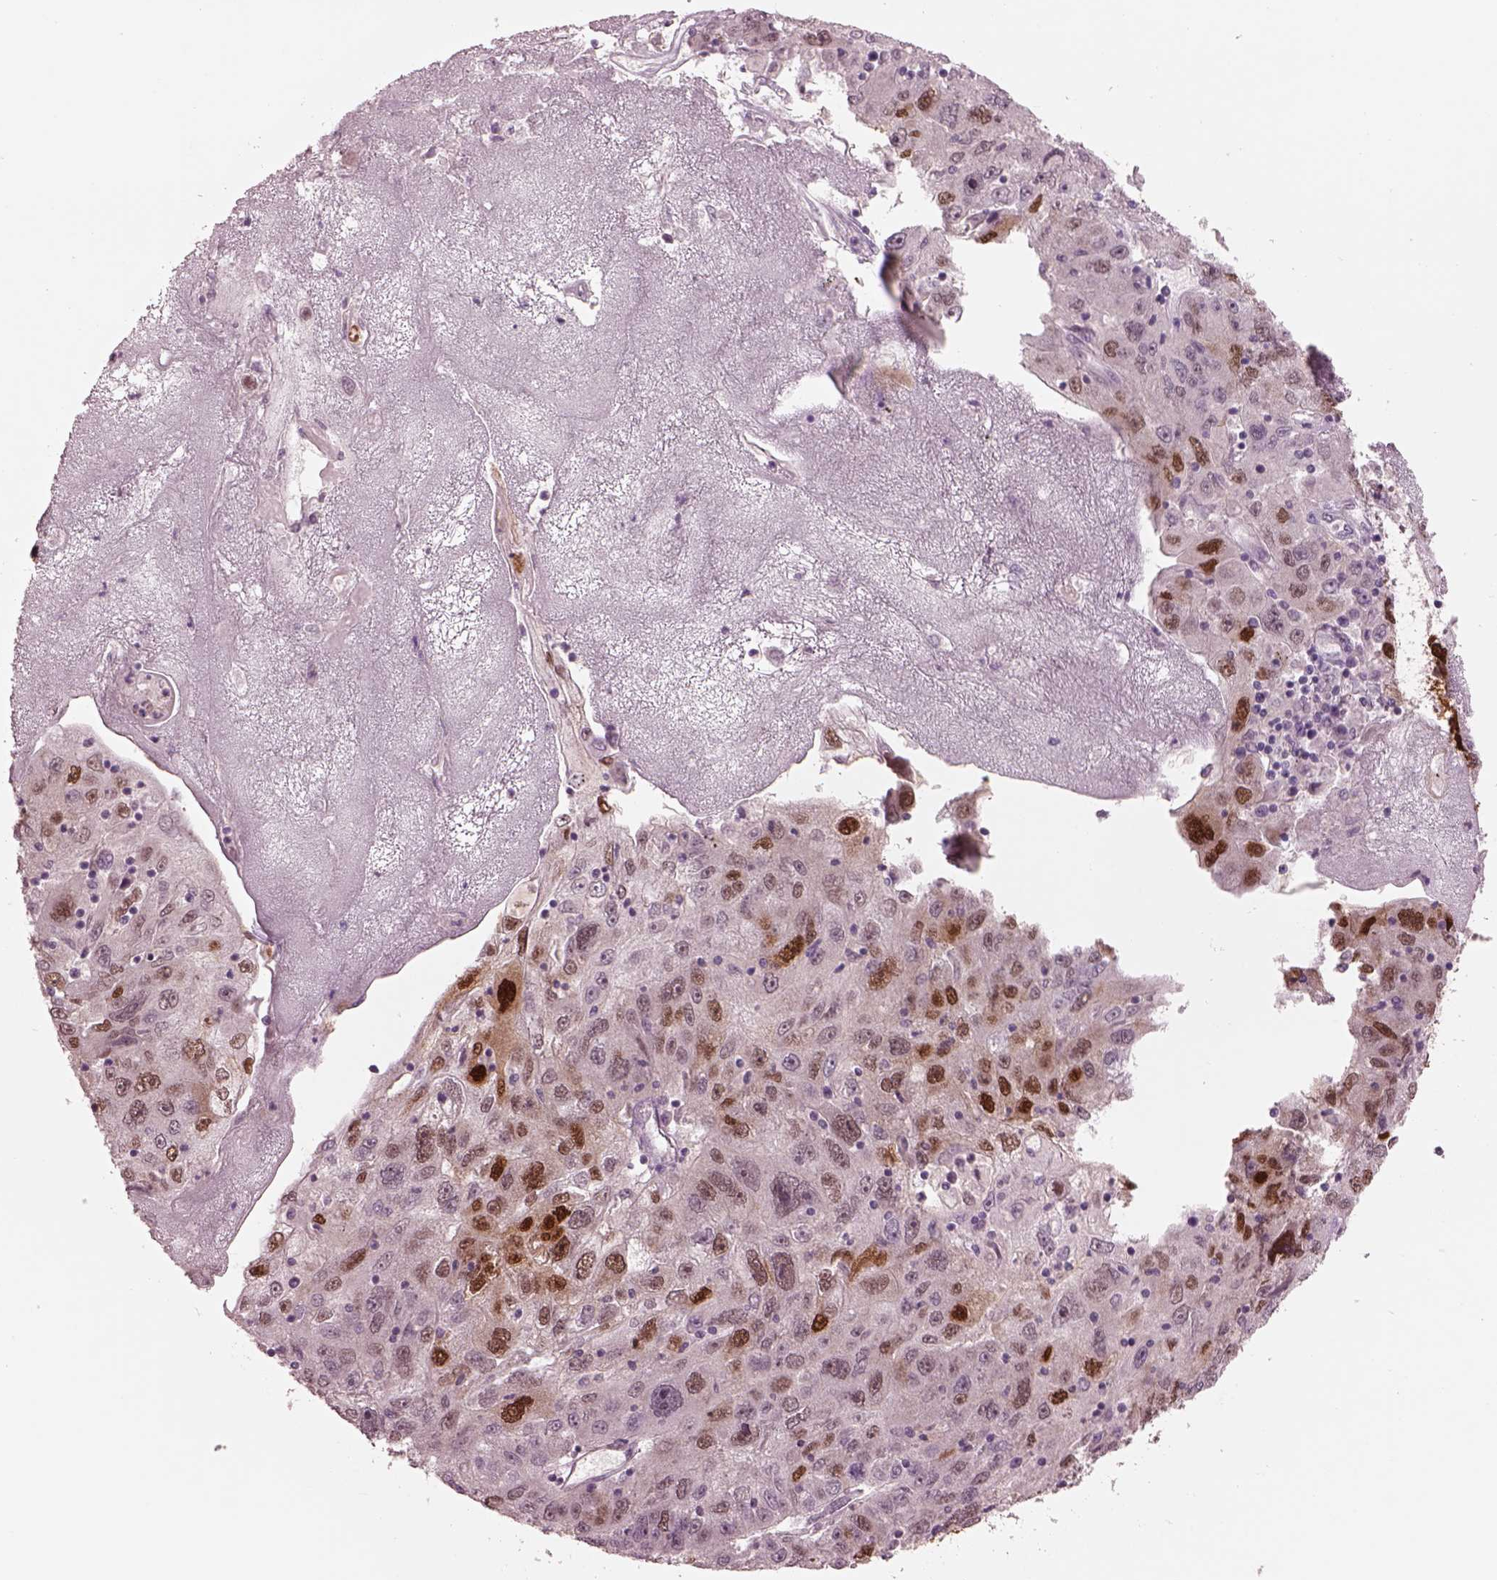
{"staining": {"intensity": "strong", "quantity": "25%-75%", "location": "nuclear"}, "tissue": "stomach cancer", "cell_type": "Tumor cells", "image_type": "cancer", "snomed": [{"axis": "morphology", "description": "Adenocarcinoma, NOS"}, {"axis": "topography", "description": "Stomach"}], "caption": "A high amount of strong nuclear positivity is seen in approximately 25%-75% of tumor cells in stomach cancer tissue.", "gene": "SOX9", "patient": {"sex": "male", "age": 56}}